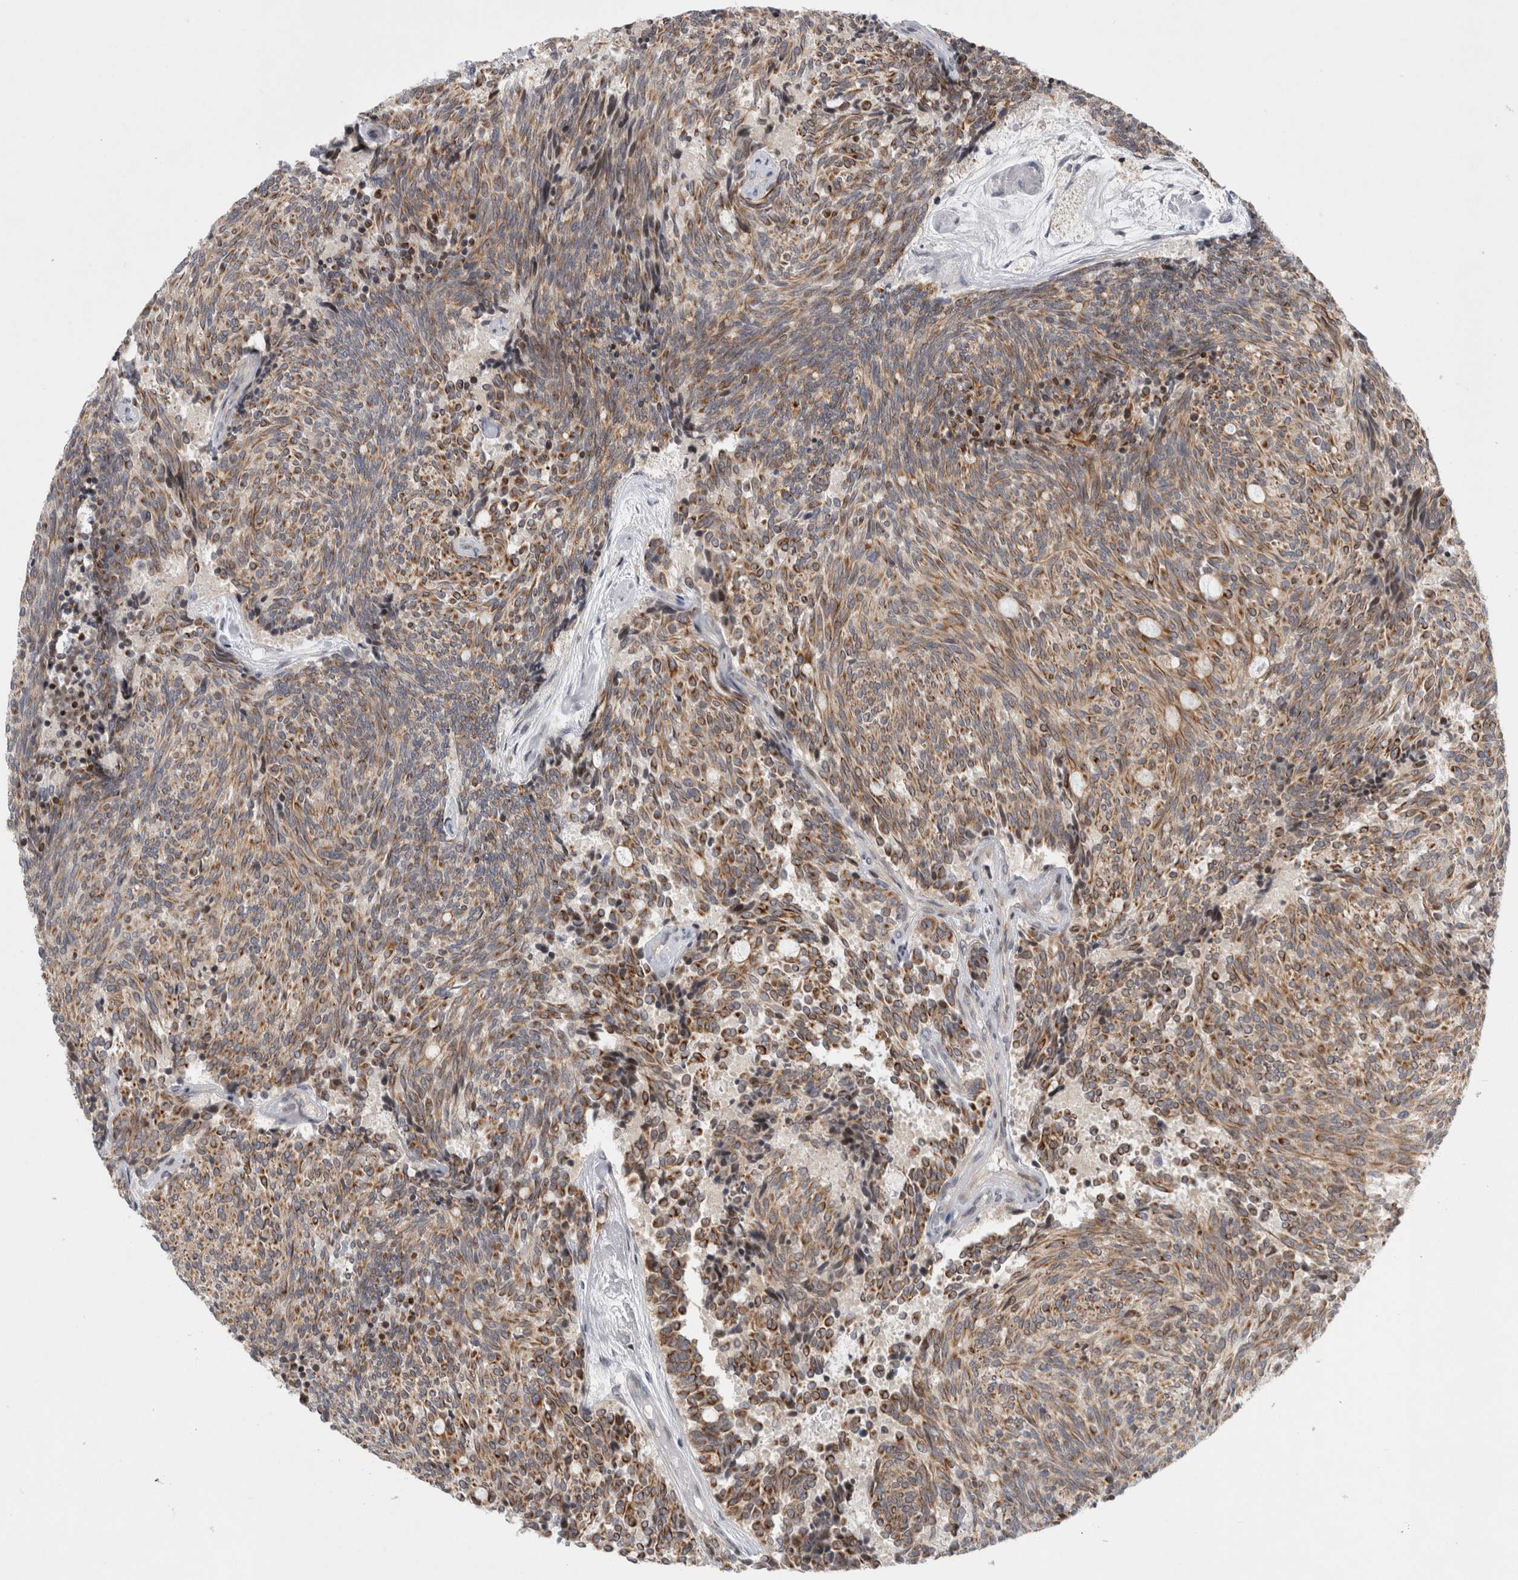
{"staining": {"intensity": "moderate", "quantity": ">75%", "location": "cytoplasmic/membranous"}, "tissue": "carcinoid", "cell_type": "Tumor cells", "image_type": "cancer", "snomed": [{"axis": "morphology", "description": "Carcinoid, malignant, NOS"}, {"axis": "topography", "description": "Pancreas"}], "caption": "DAB (3,3'-diaminobenzidine) immunohistochemical staining of human malignant carcinoid demonstrates moderate cytoplasmic/membranous protein expression in about >75% of tumor cells. (Stains: DAB (3,3'-diaminobenzidine) in brown, nuclei in blue, Microscopy: brightfield microscopy at high magnification).", "gene": "UTP25", "patient": {"sex": "female", "age": 54}}